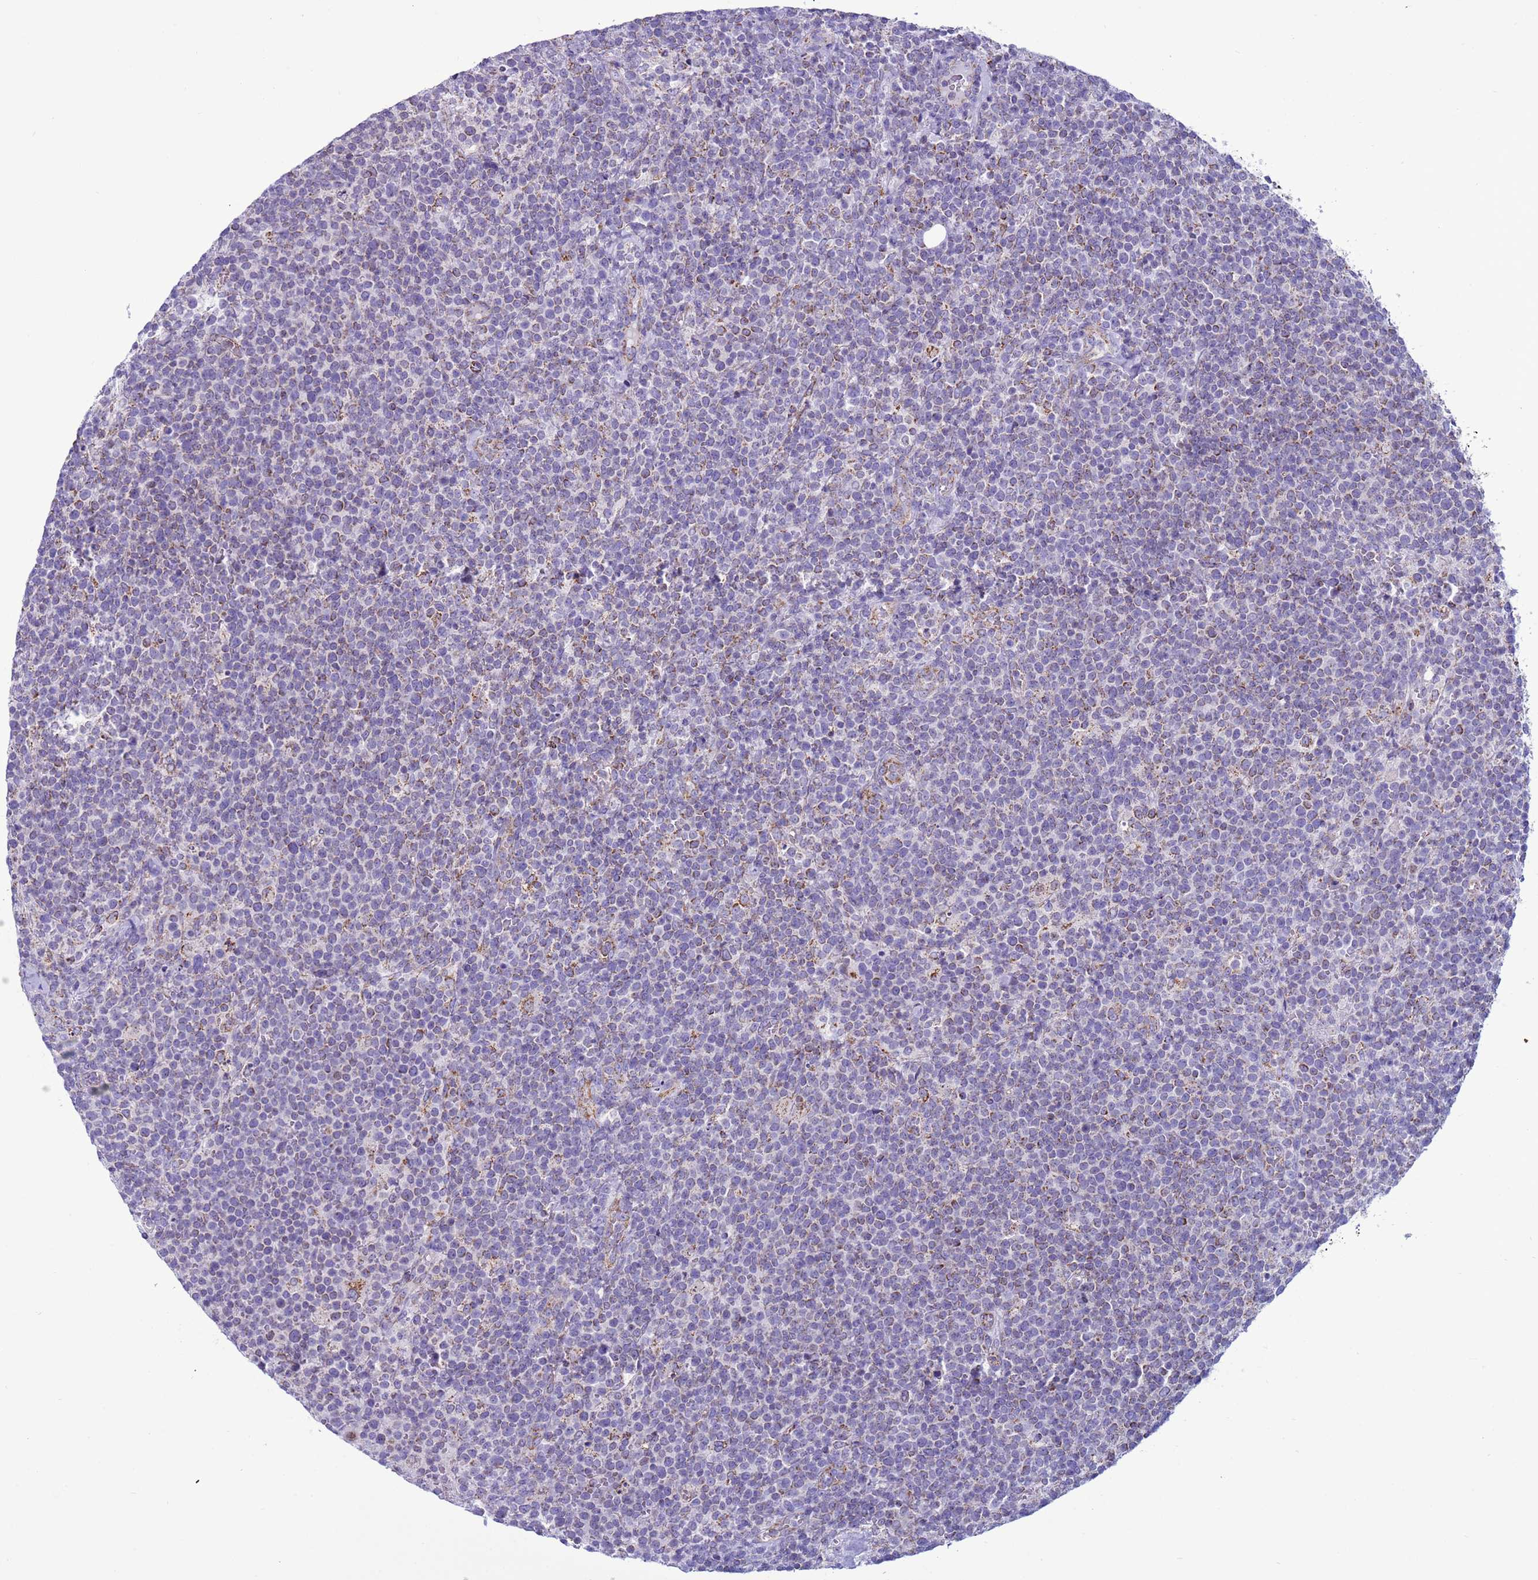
{"staining": {"intensity": "negative", "quantity": "none", "location": "none"}, "tissue": "lymphoma", "cell_type": "Tumor cells", "image_type": "cancer", "snomed": [{"axis": "morphology", "description": "Malignant lymphoma, non-Hodgkin's type, High grade"}, {"axis": "topography", "description": "Lymph node"}], "caption": "This is an IHC photomicrograph of human malignant lymphoma, non-Hodgkin's type (high-grade). There is no staining in tumor cells.", "gene": "NCALD", "patient": {"sex": "male", "age": 61}}